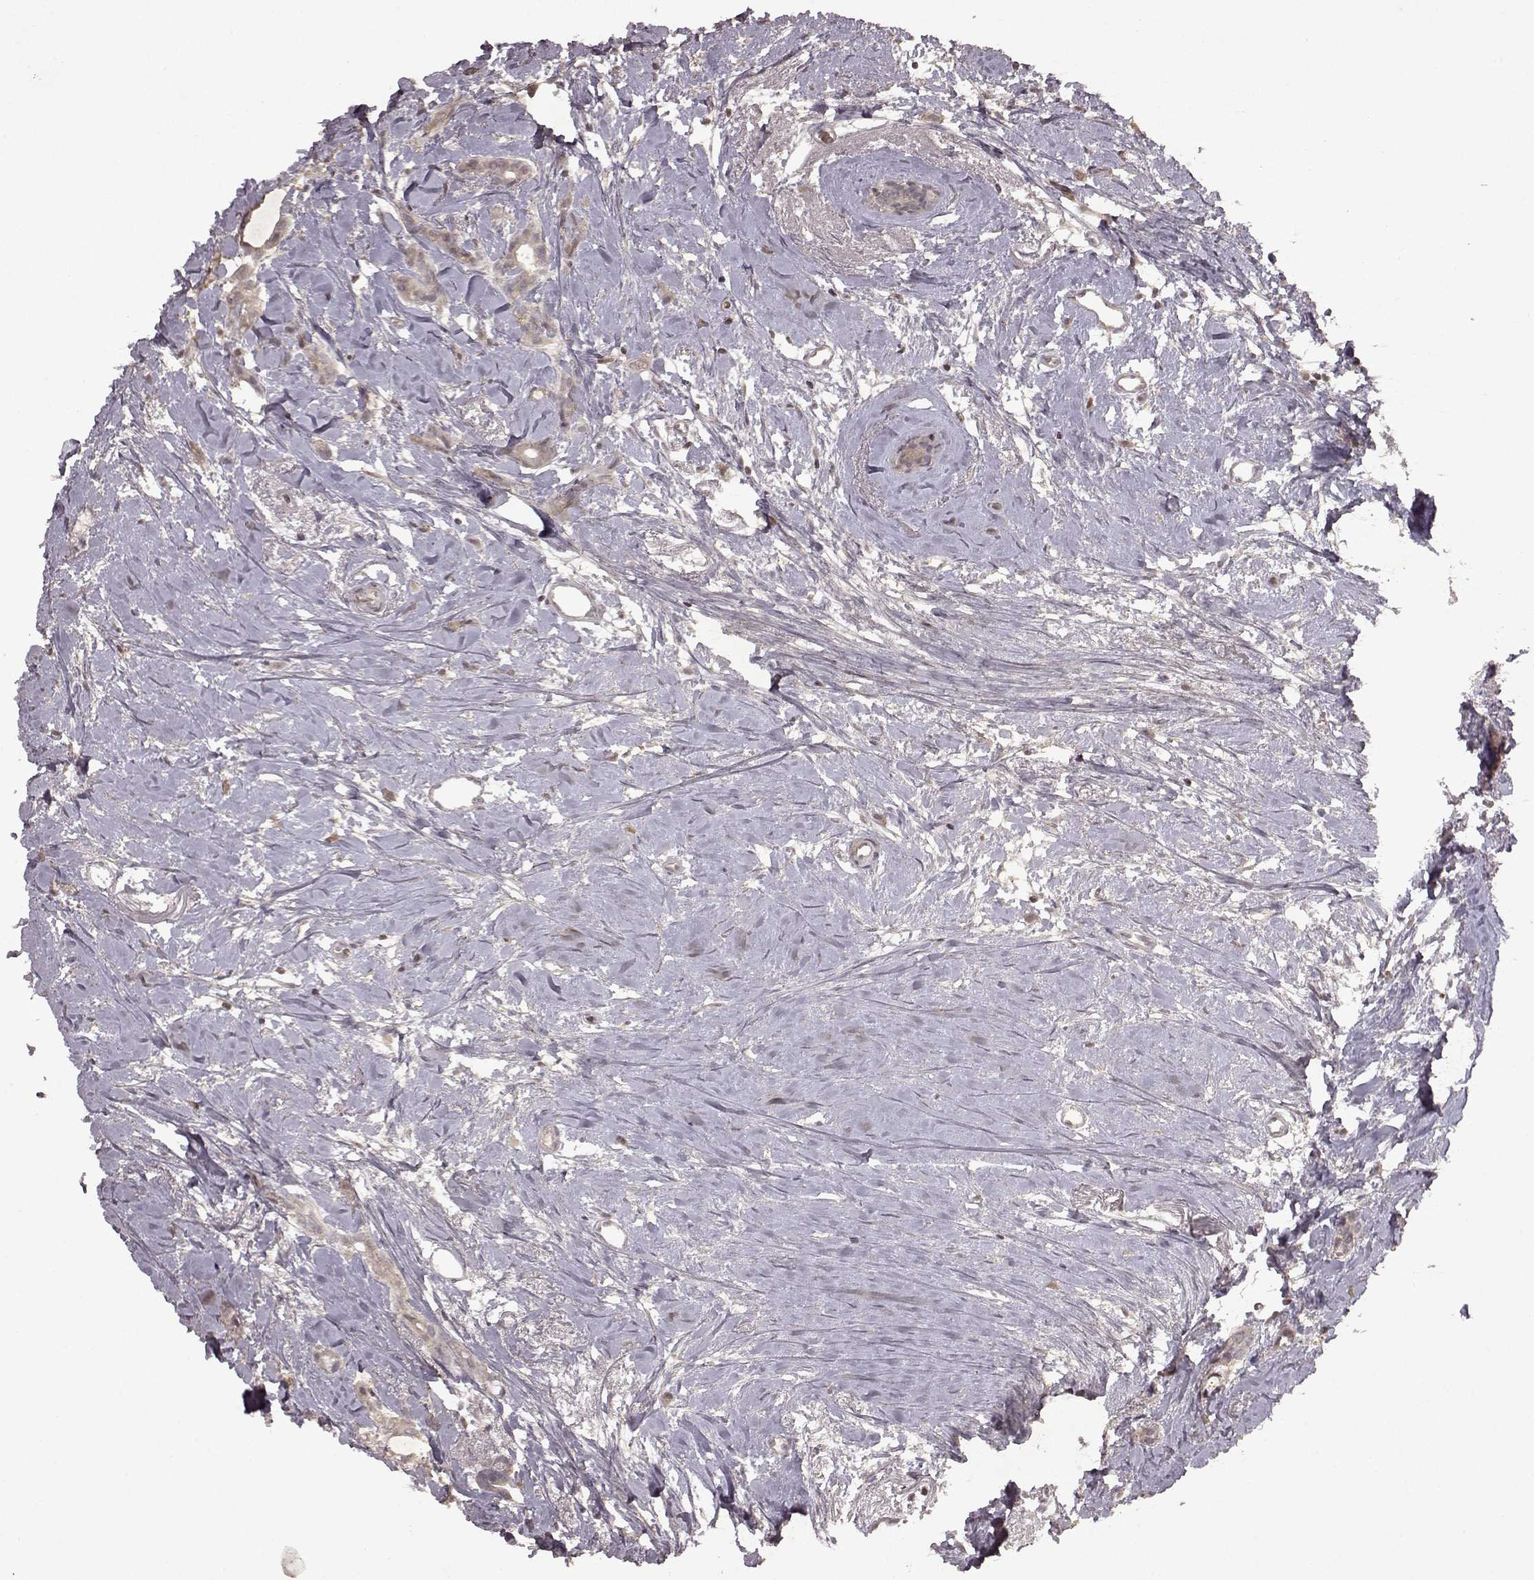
{"staining": {"intensity": "weak", "quantity": "25%-75%", "location": "cytoplasmic/membranous"}, "tissue": "breast cancer", "cell_type": "Tumor cells", "image_type": "cancer", "snomed": [{"axis": "morphology", "description": "Duct carcinoma"}, {"axis": "topography", "description": "Breast"}], "caption": "This image demonstrates IHC staining of human breast cancer, with low weak cytoplasmic/membranous positivity in approximately 25%-75% of tumor cells.", "gene": "LHB", "patient": {"sex": "female", "age": 40}}